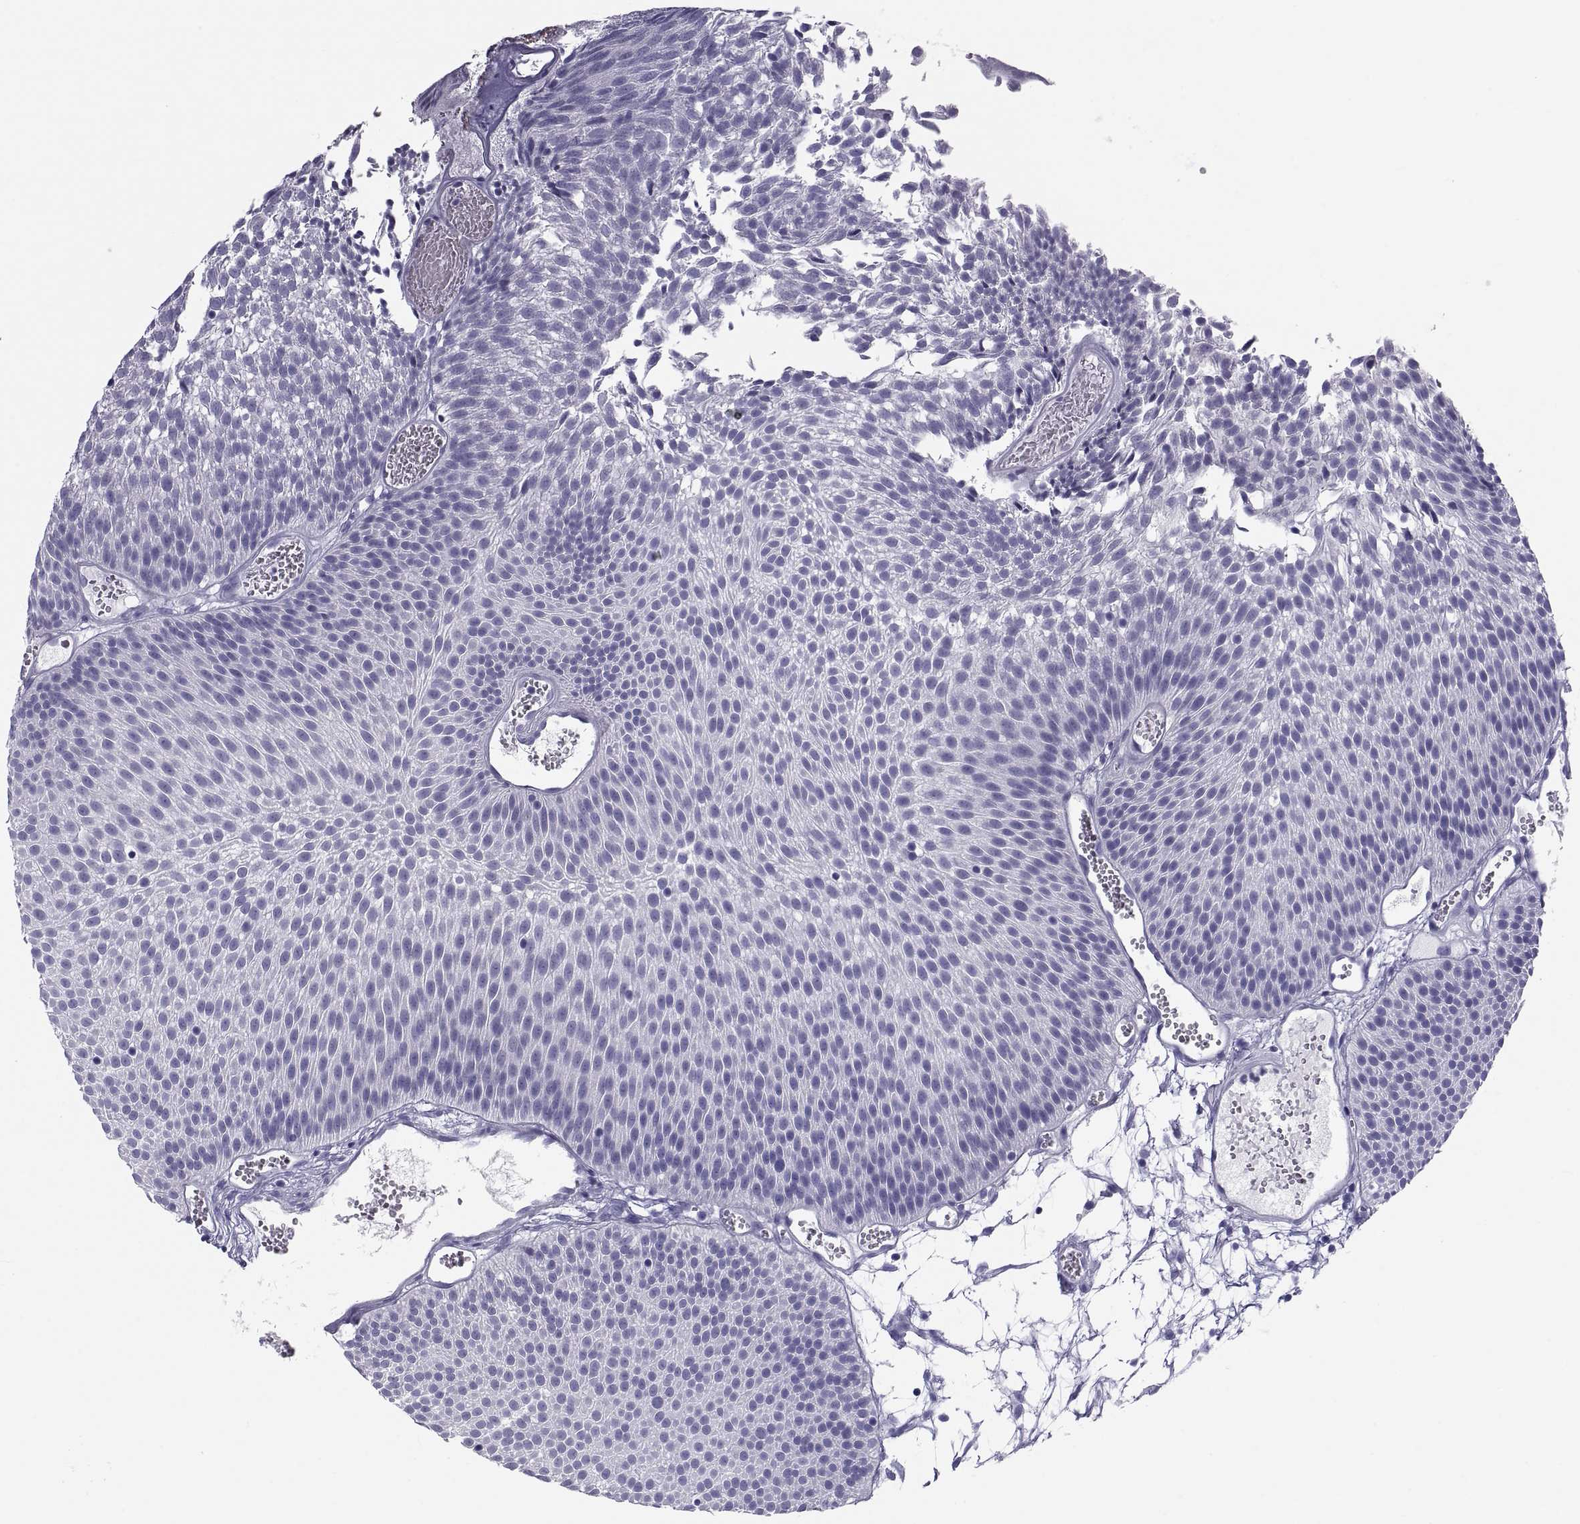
{"staining": {"intensity": "negative", "quantity": "none", "location": "none"}, "tissue": "urothelial cancer", "cell_type": "Tumor cells", "image_type": "cancer", "snomed": [{"axis": "morphology", "description": "Urothelial carcinoma, Low grade"}, {"axis": "topography", "description": "Urinary bladder"}], "caption": "A micrograph of human low-grade urothelial carcinoma is negative for staining in tumor cells.", "gene": "DEFB129", "patient": {"sex": "male", "age": 52}}